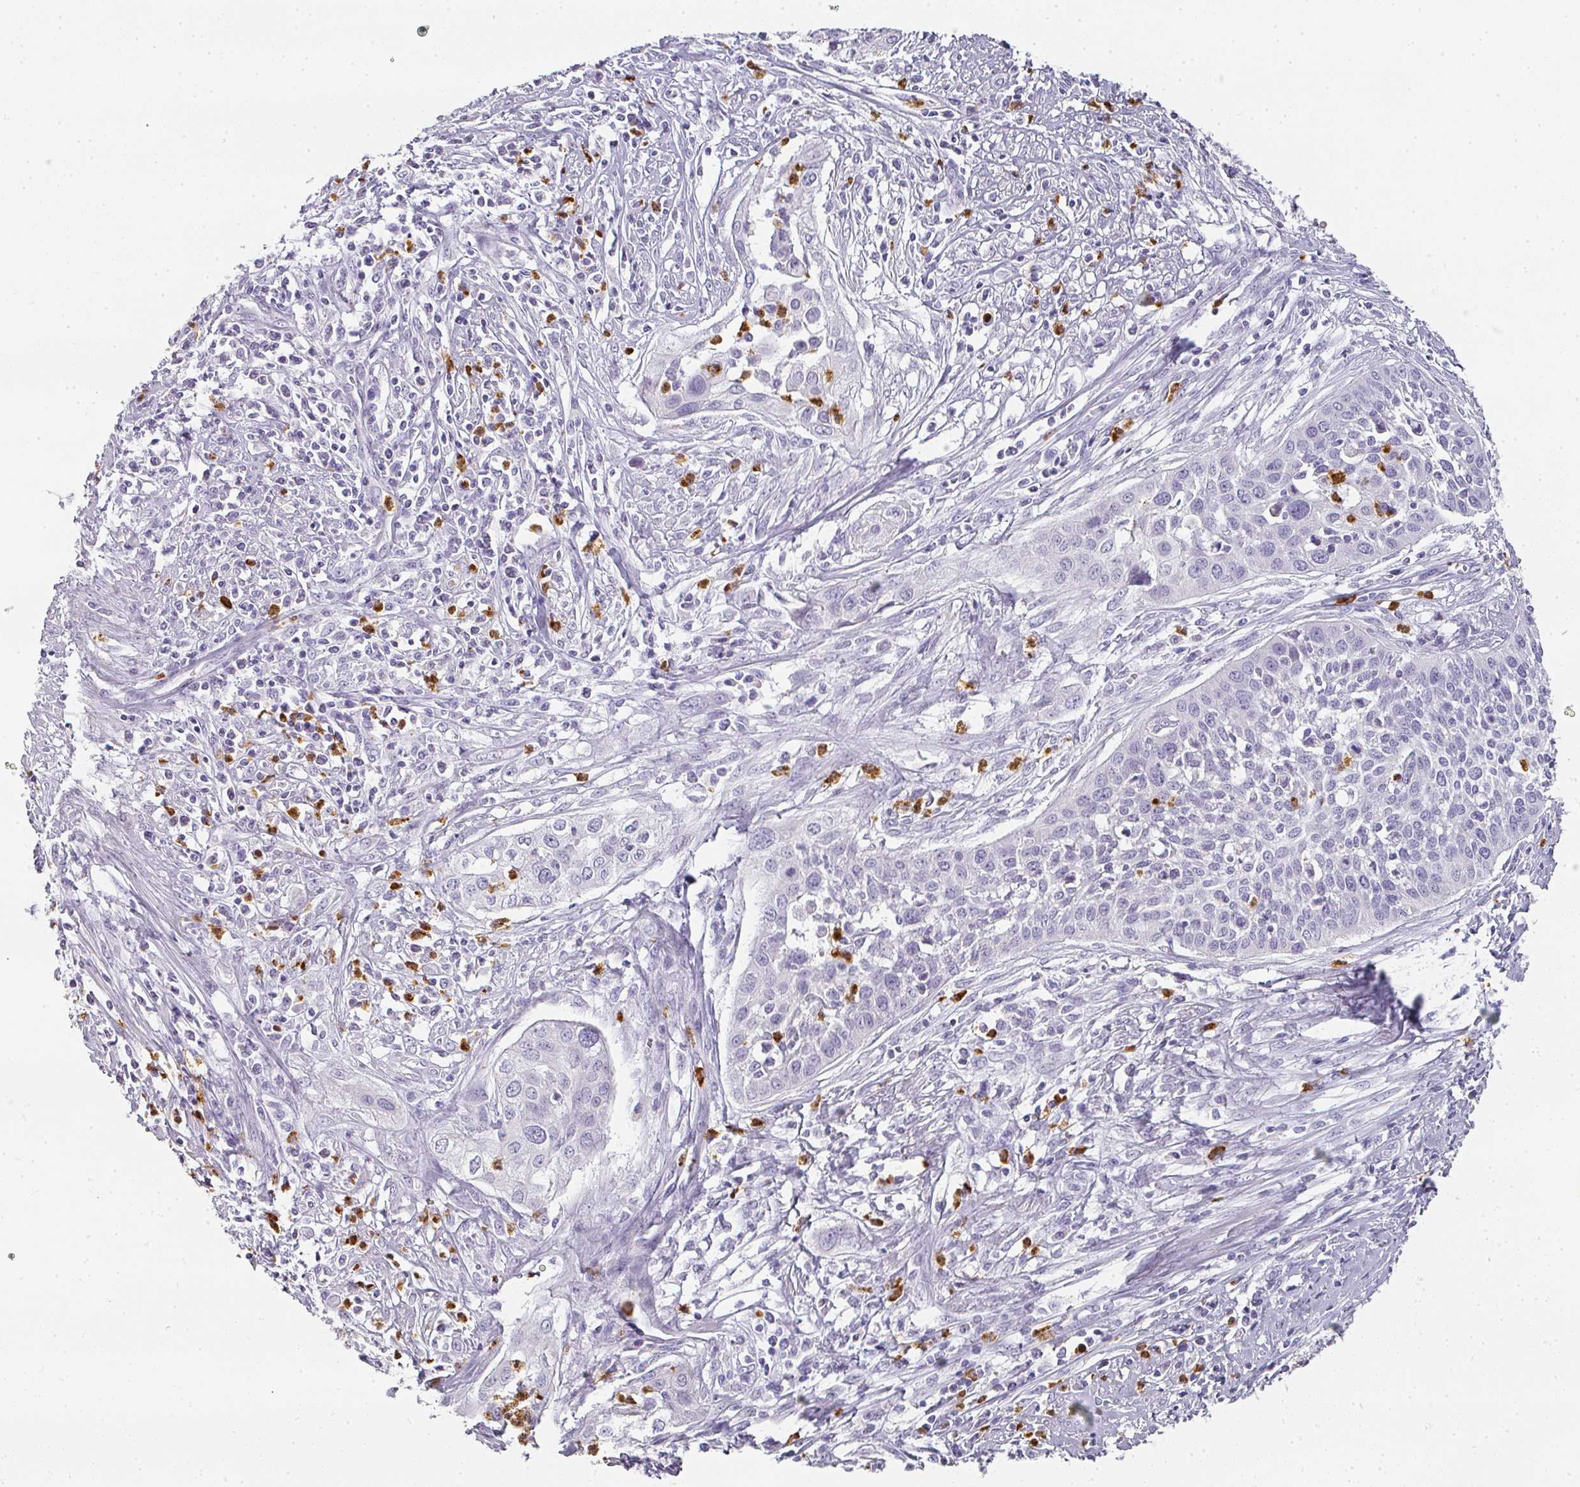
{"staining": {"intensity": "negative", "quantity": "none", "location": "none"}, "tissue": "cervical cancer", "cell_type": "Tumor cells", "image_type": "cancer", "snomed": [{"axis": "morphology", "description": "Squamous cell carcinoma, NOS"}, {"axis": "topography", "description": "Cervix"}], "caption": "Protein analysis of cervical cancer (squamous cell carcinoma) exhibits no significant expression in tumor cells.", "gene": "CAMP", "patient": {"sex": "female", "age": 34}}